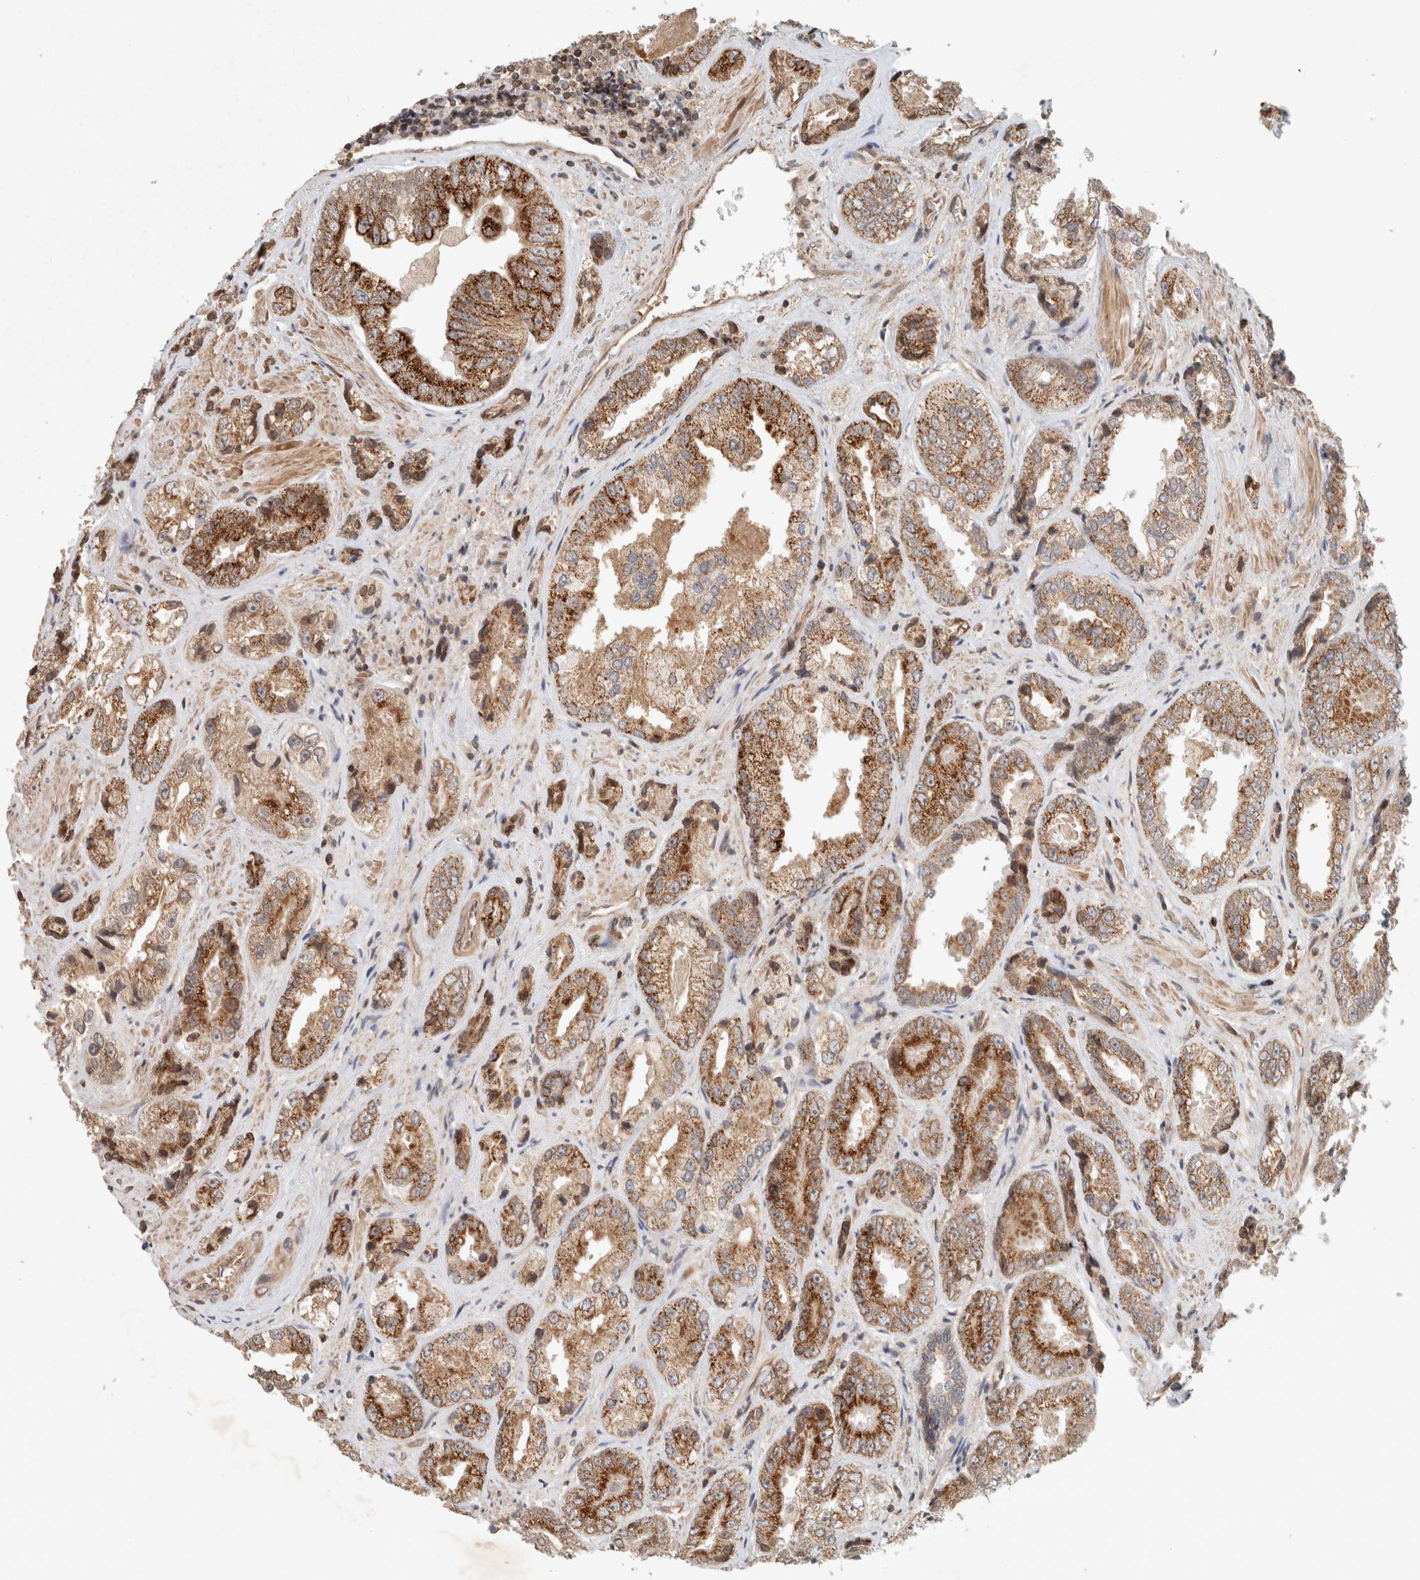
{"staining": {"intensity": "strong", "quantity": ">75%", "location": "cytoplasmic/membranous"}, "tissue": "prostate cancer", "cell_type": "Tumor cells", "image_type": "cancer", "snomed": [{"axis": "morphology", "description": "Adenocarcinoma, High grade"}, {"axis": "topography", "description": "Prostate"}], "caption": "Prostate high-grade adenocarcinoma tissue shows strong cytoplasmic/membranous staining in about >75% of tumor cells", "gene": "CAAP1", "patient": {"sex": "male", "age": 61}}